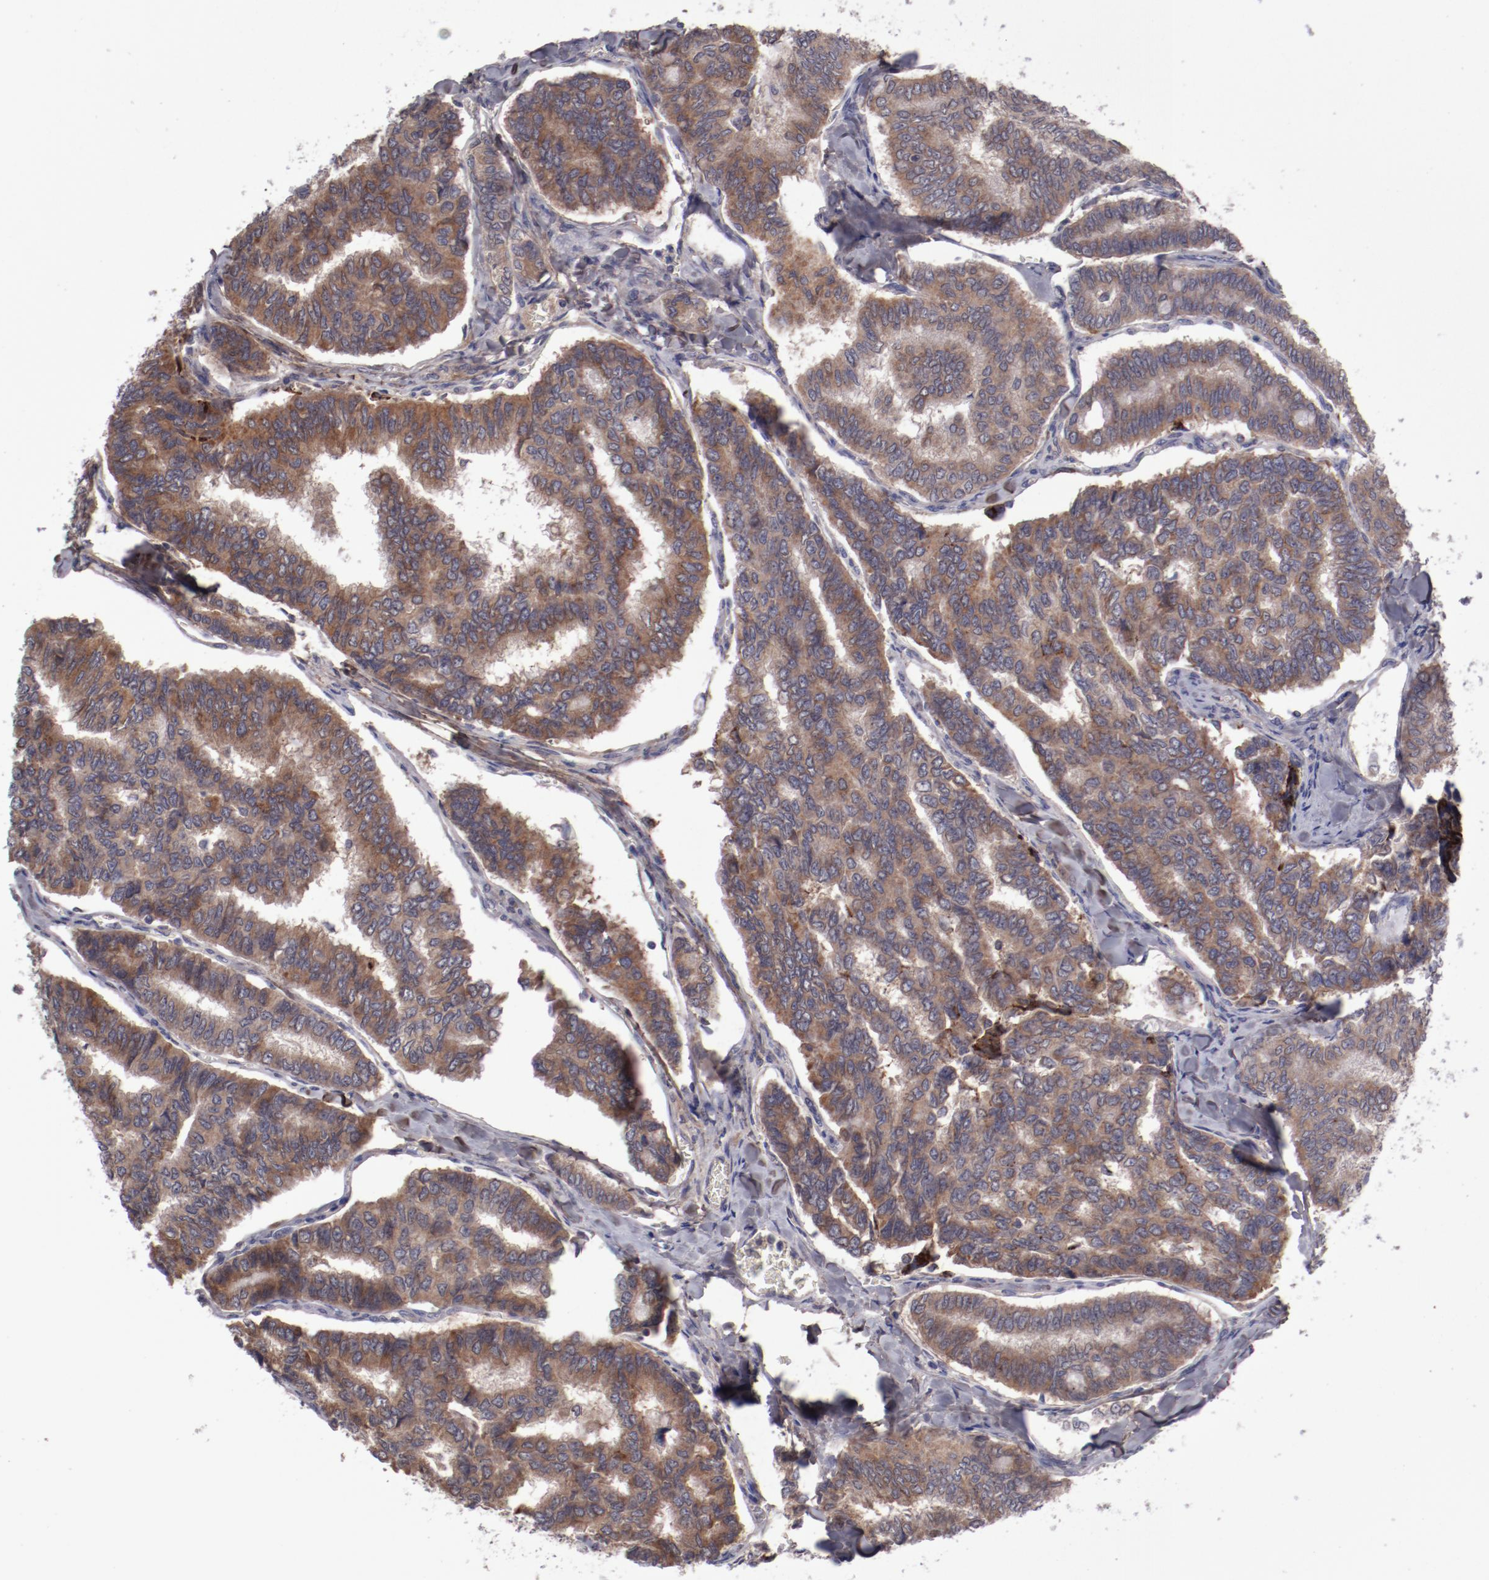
{"staining": {"intensity": "moderate", "quantity": ">75%", "location": "cytoplasmic/membranous"}, "tissue": "thyroid cancer", "cell_type": "Tumor cells", "image_type": "cancer", "snomed": [{"axis": "morphology", "description": "Papillary adenocarcinoma, NOS"}, {"axis": "topography", "description": "Thyroid gland"}], "caption": "This photomicrograph shows thyroid cancer stained with immunohistochemistry to label a protein in brown. The cytoplasmic/membranous of tumor cells show moderate positivity for the protein. Nuclei are counter-stained blue.", "gene": "IL12A", "patient": {"sex": "female", "age": 35}}